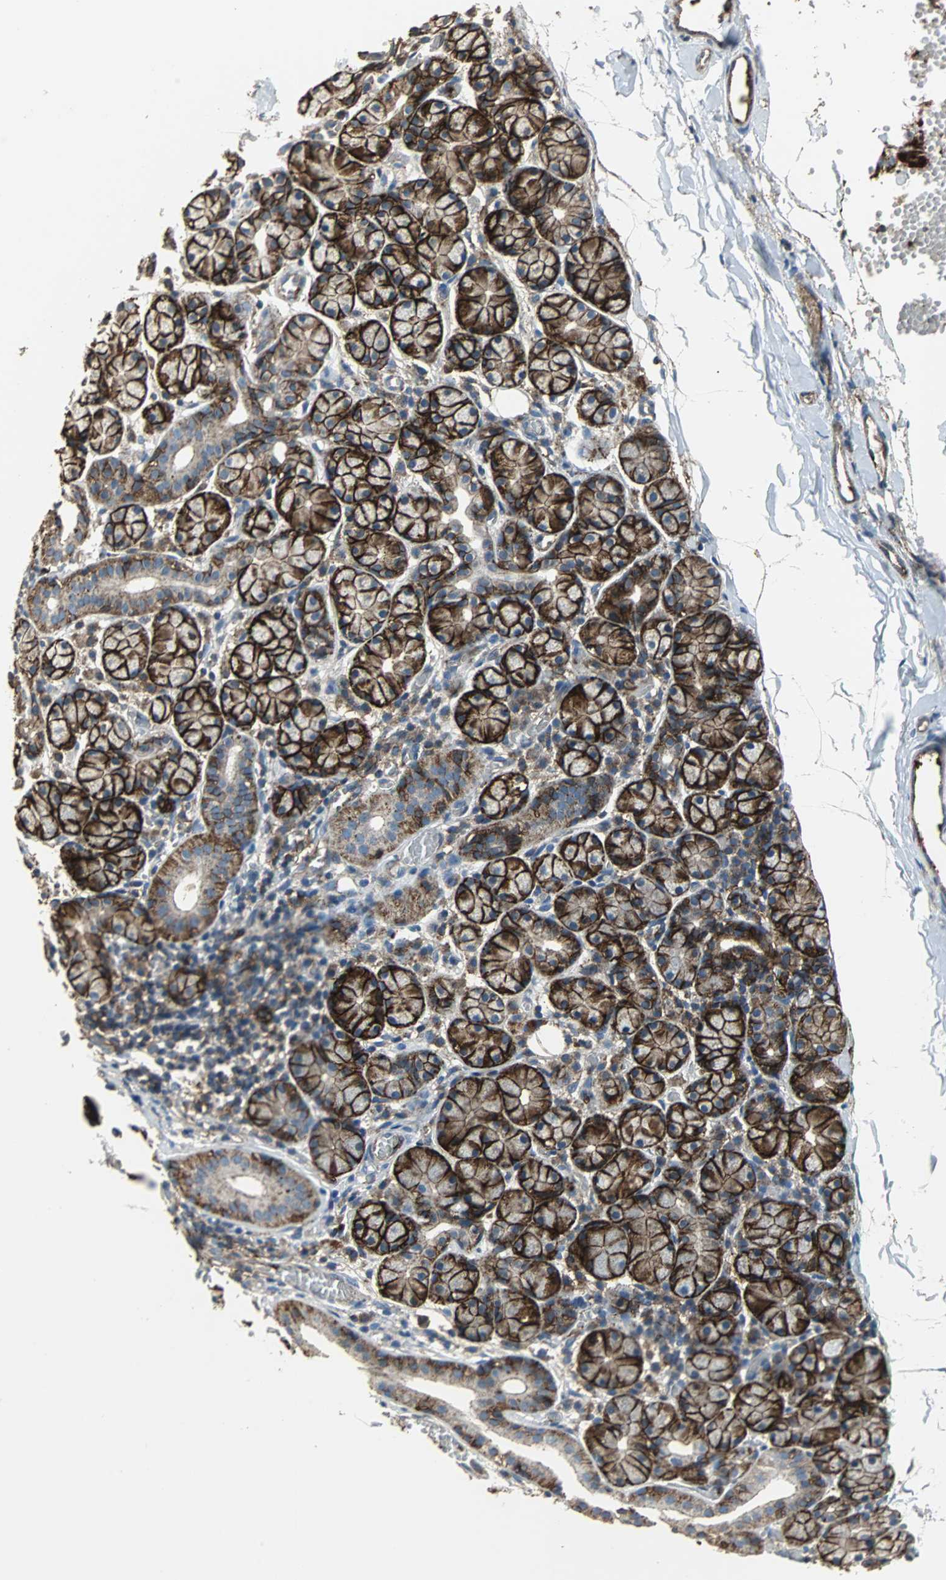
{"staining": {"intensity": "strong", "quantity": ">75%", "location": "cytoplasmic/membranous"}, "tissue": "salivary gland", "cell_type": "Glandular cells", "image_type": "normal", "snomed": [{"axis": "morphology", "description": "Normal tissue, NOS"}, {"axis": "topography", "description": "Salivary gland"}], "caption": "A brown stain highlights strong cytoplasmic/membranous positivity of a protein in glandular cells of normal salivary gland.", "gene": "F11R", "patient": {"sex": "female", "age": 24}}